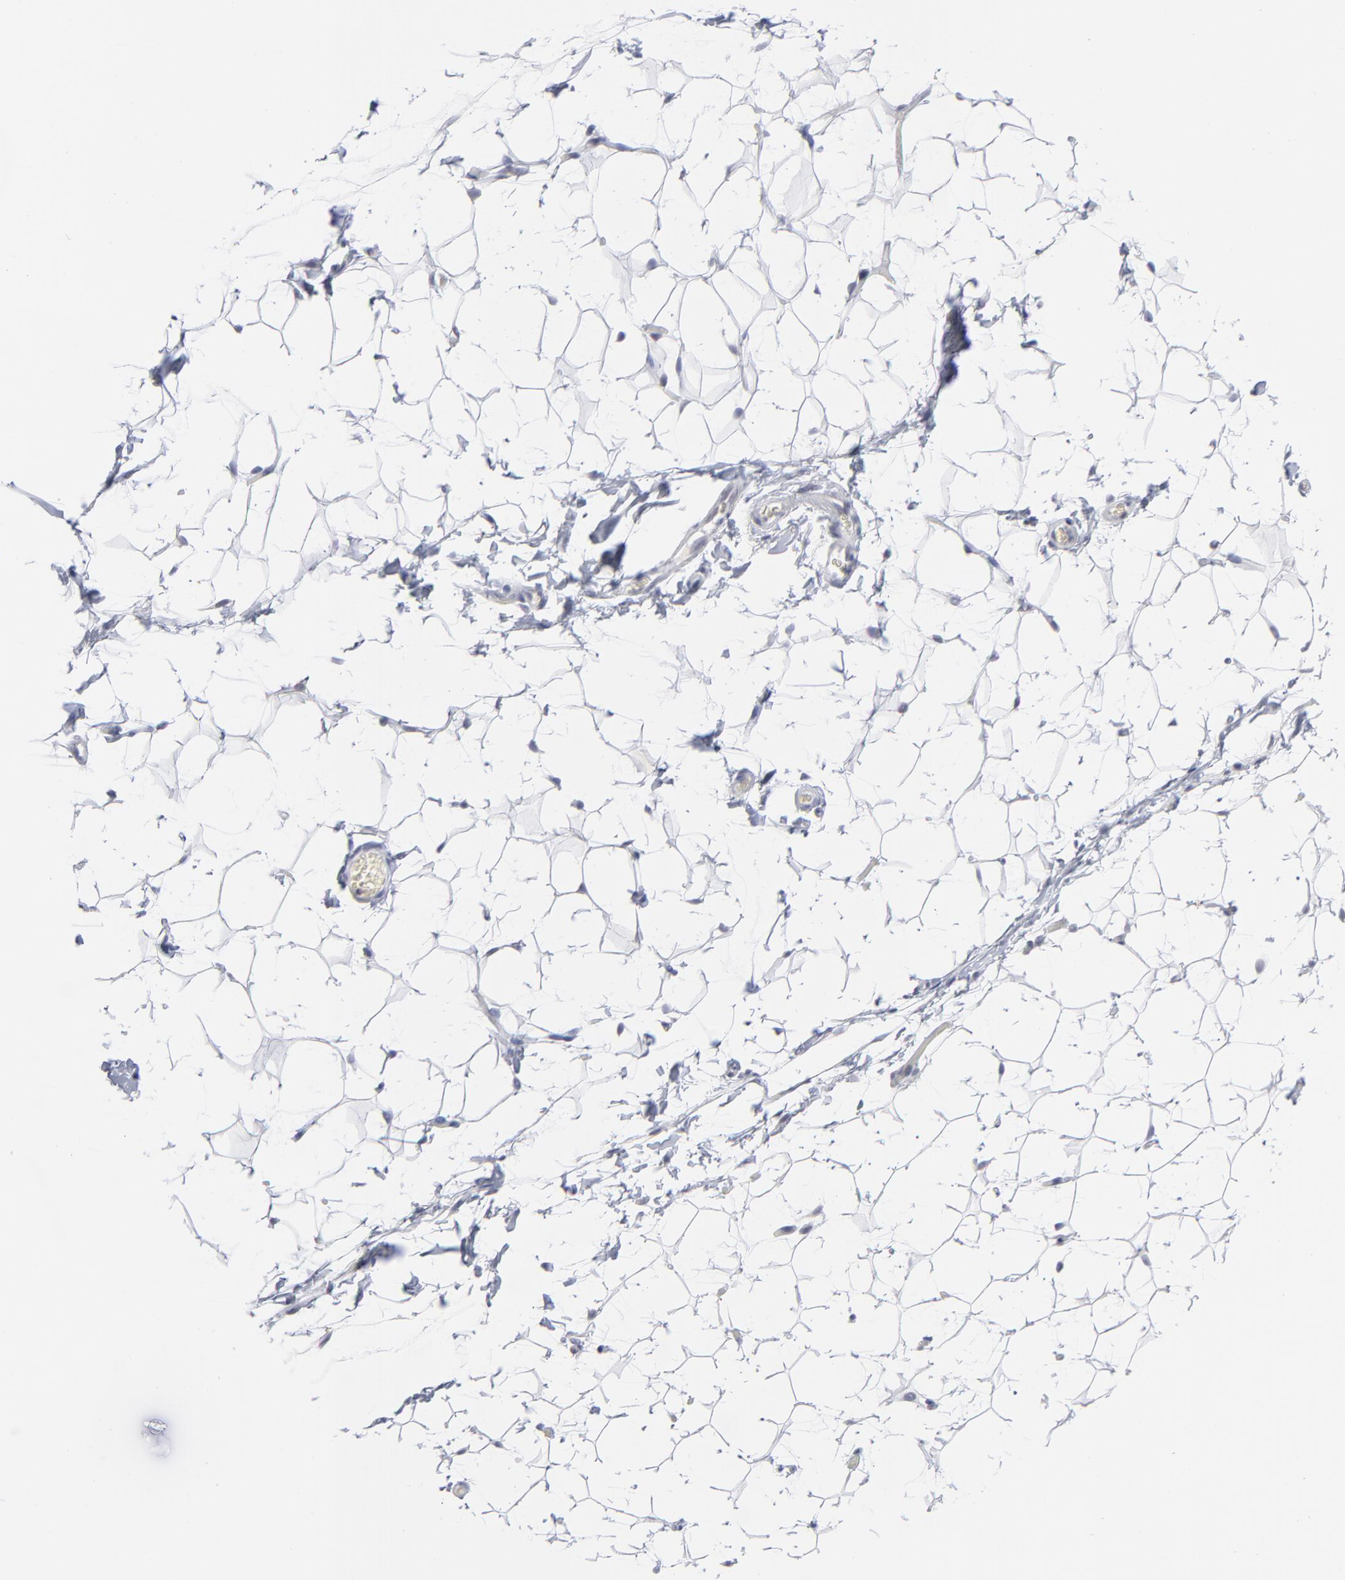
{"staining": {"intensity": "negative", "quantity": "none", "location": "none"}, "tissue": "adipose tissue", "cell_type": "Adipocytes", "image_type": "normal", "snomed": [{"axis": "morphology", "description": "Normal tissue, NOS"}, {"axis": "topography", "description": "Soft tissue"}], "caption": "Adipose tissue was stained to show a protein in brown. There is no significant positivity in adipocytes. The staining was performed using DAB to visualize the protein expression in brown, while the nuclei were stained in blue with hematoxylin (Magnification: 20x).", "gene": "CCR2", "patient": {"sex": "male", "age": 26}}